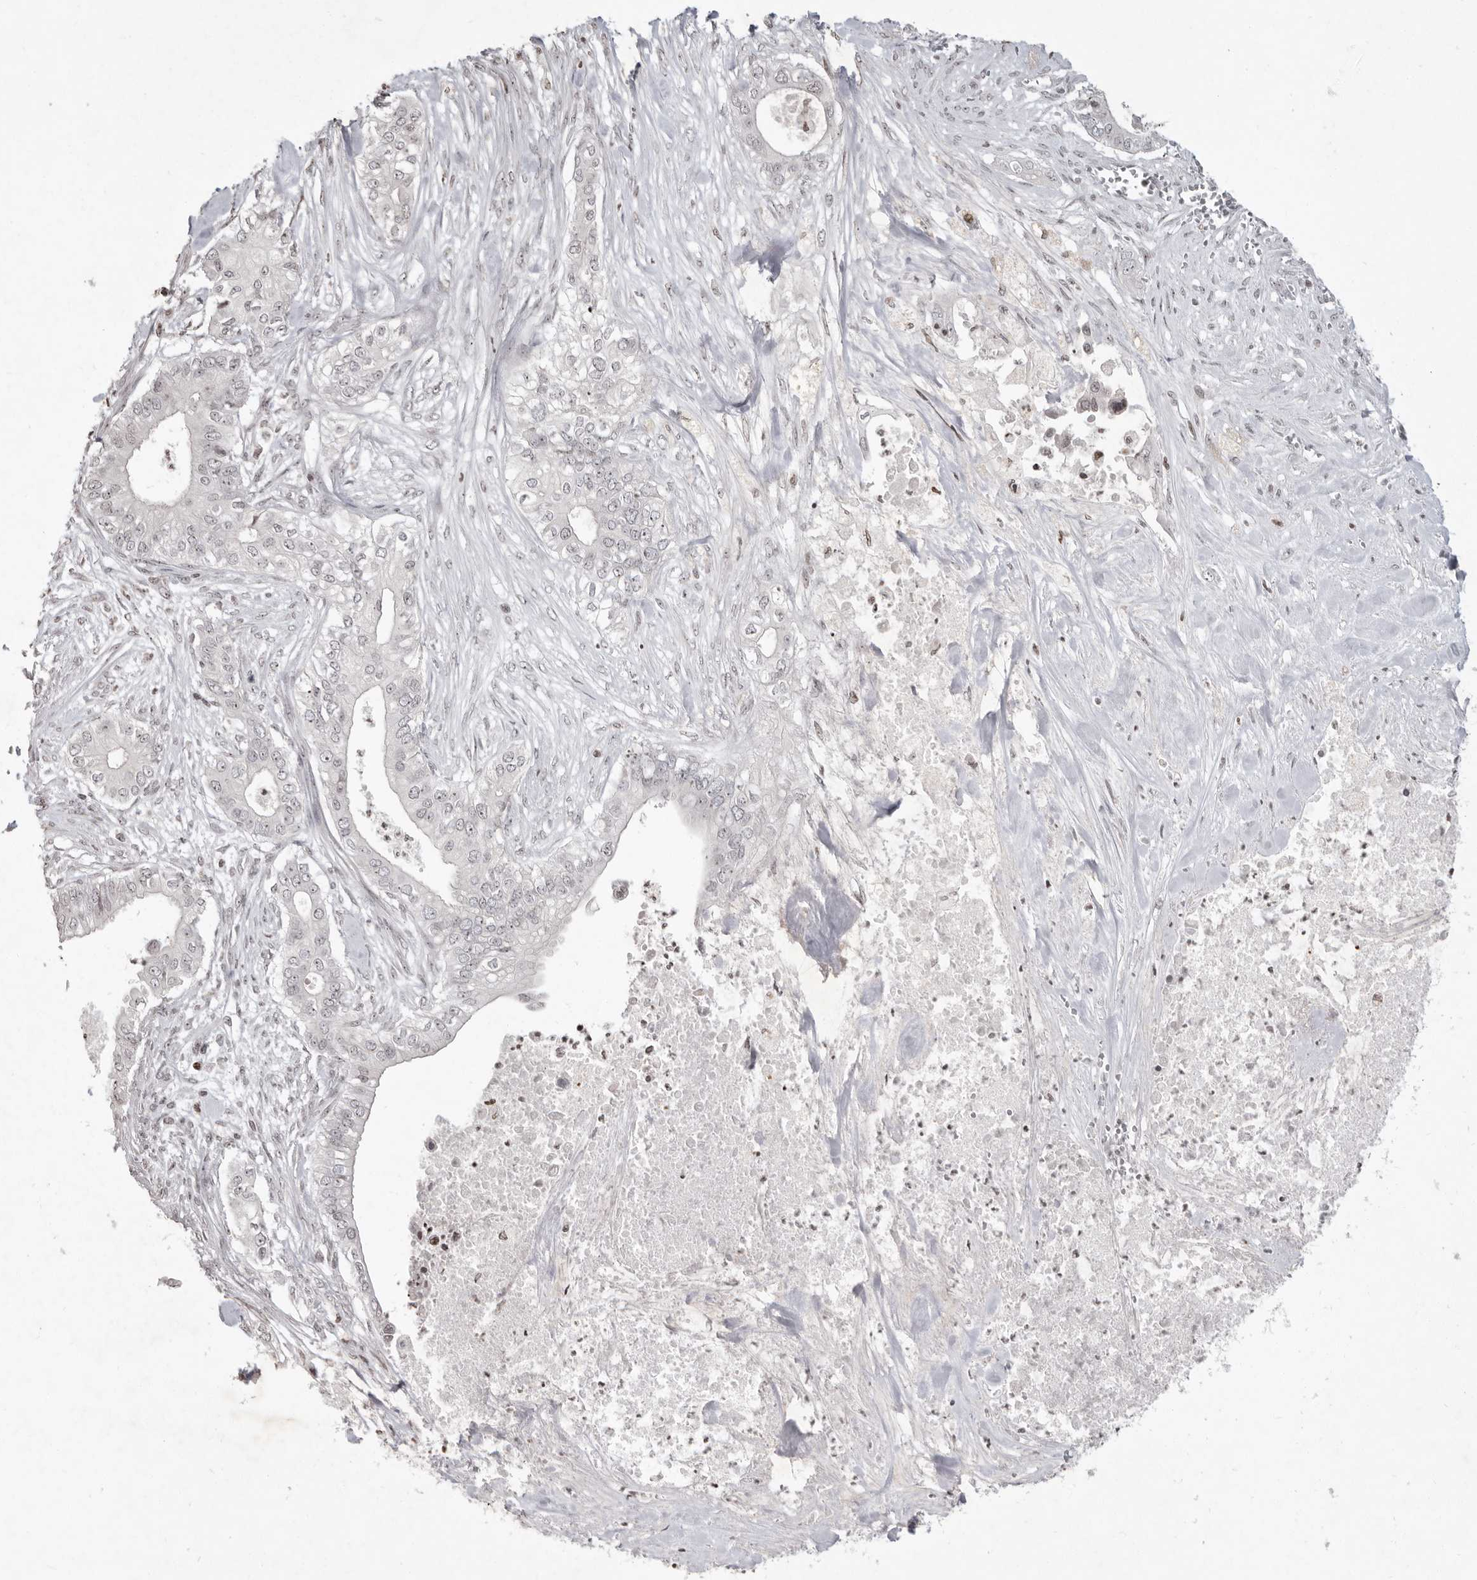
{"staining": {"intensity": "negative", "quantity": "none", "location": "none"}, "tissue": "pancreatic cancer", "cell_type": "Tumor cells", "image_type": "cancer", "snomed": [{"axis": "morphology", "description": "Adenocarcinoma, NOS"}, {"axis": "topography", "description": "Pancreas"}], "caption": "This photomicrograph is of pancreatic cancer (adenocarcinoma) stained with immunohistochemistry (IHC) to label a protein in brown with the nuclei are counter-stained blue. There is no expression in tumor cells.", "gene": "WDR45", "patient": {"sex": "female", "age": 78}}